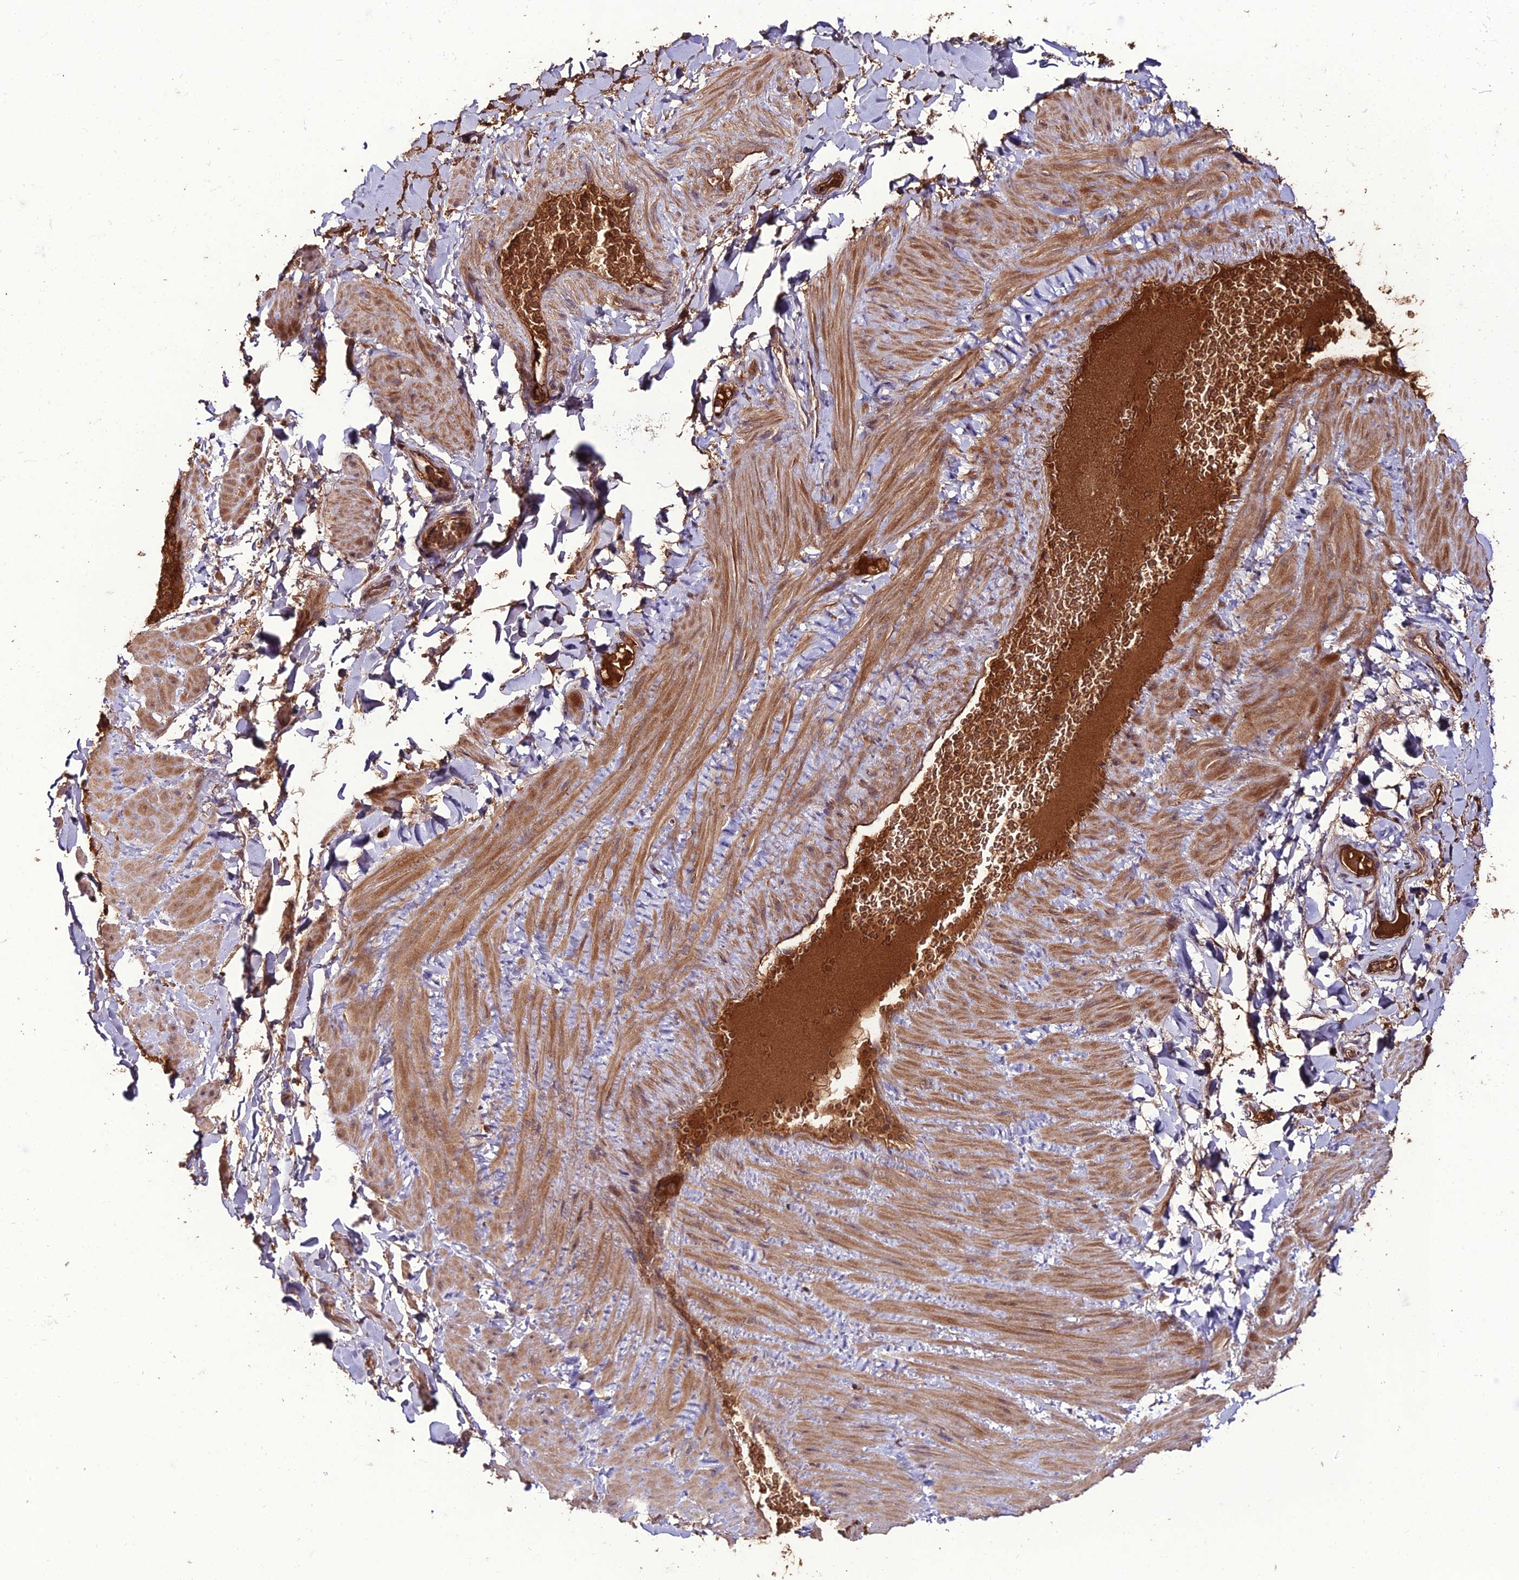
{"staining": {"intensity": "moderate", "quantity": ">75%", "location": "cytoplasmic/membranous"}, "tissue": "adipose tissue", "cell_type": "Adipocytes", "image_type": "normal", "snomed": [{"axis": "morphology", "description": "Normal tissue, NOS"}, {"axis": "topography", "description": "Soft tissue"}, {"axis": "topography", "description": "Vascular tissue"}], "caption": "DAB immunohistochemical staining of normal human adipose tissue displays moderate cytoplasmic/membranous protein staining in about >75% of adipocytes. The staining is performed using DAB brown chromogen to label protein expression. The nuclei are counter-stained blue using hematoxylin.", "gene": "KCTD16", "patient": {"sex": "male", "age": 54}}